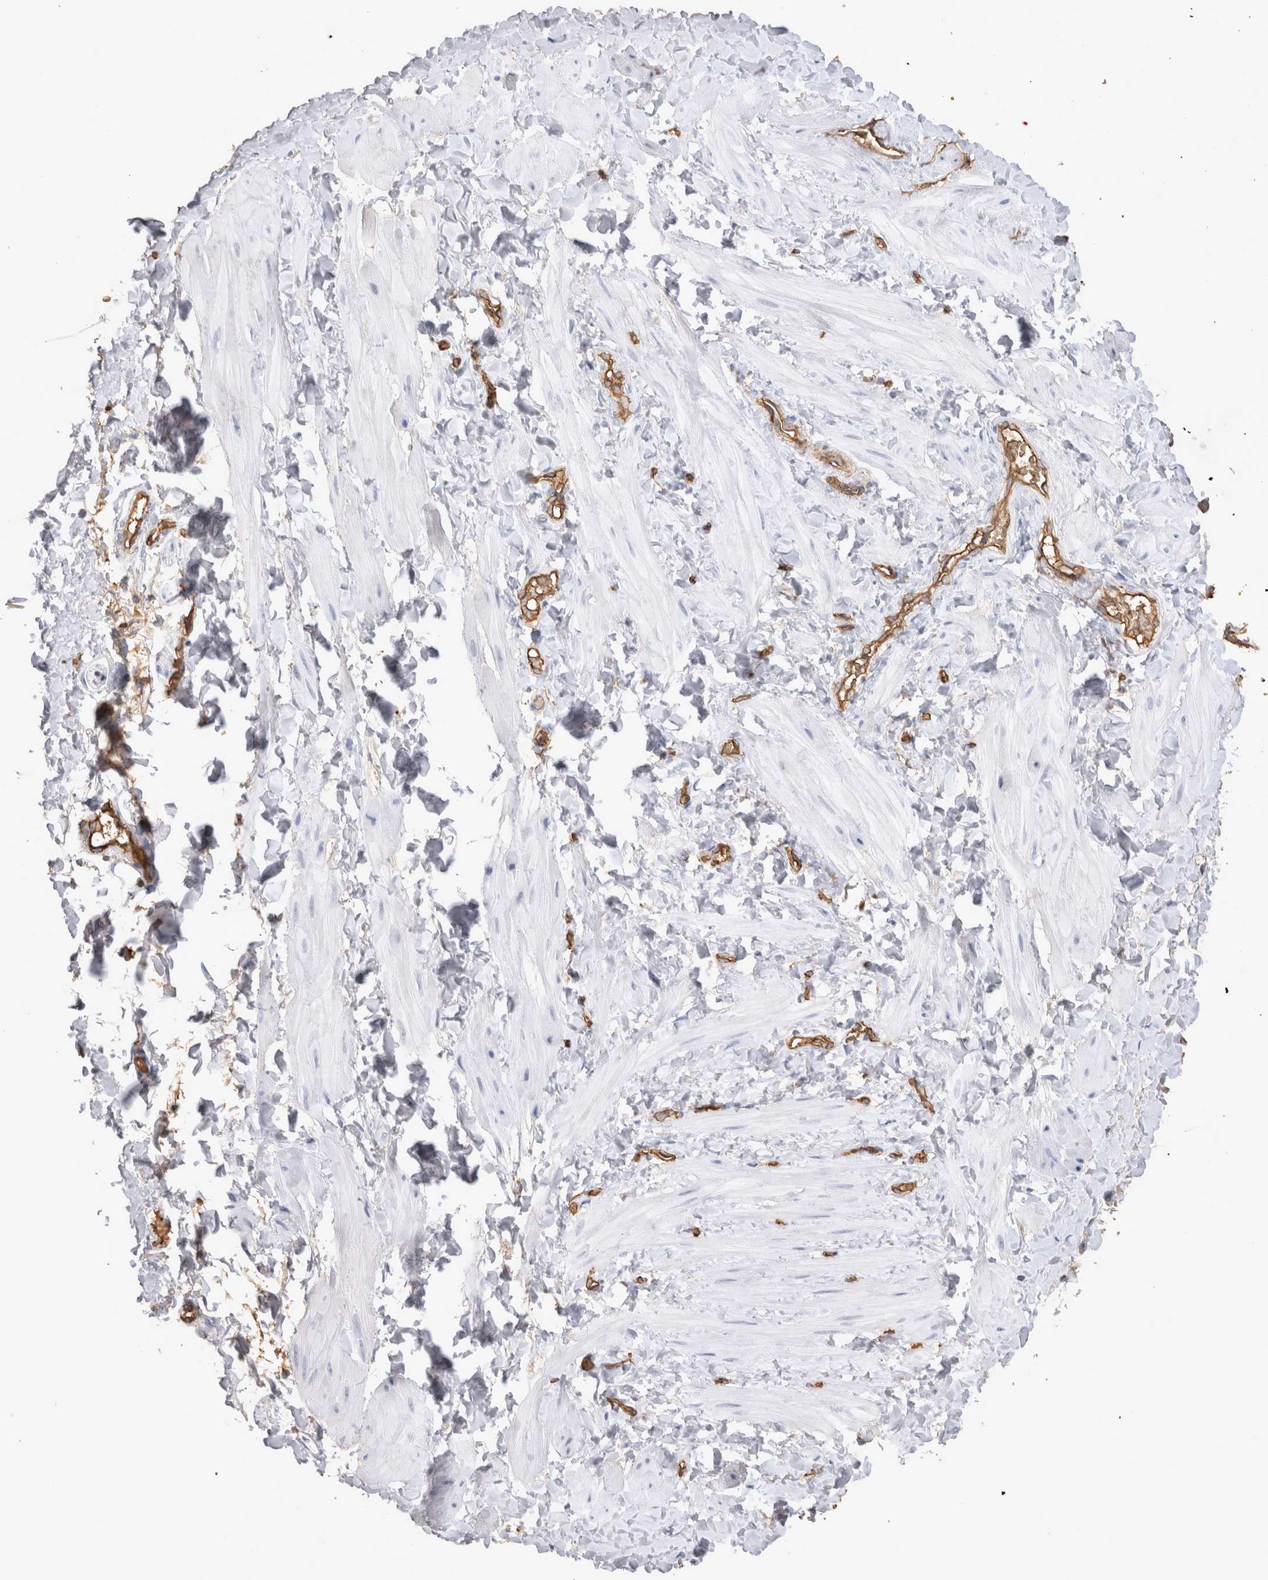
{"staining": {"intensity": "negative", "quantity": "none", "location": "none"}, "tissue": "adipose tissue", "cell_type": "Adipocytes", "image_type": "normal", "snomed": [{"axis": "morphology", "description": "Normal tissue, NOS"}, {"axis": "topography", "description": "Adipose tissue"}, {"axis": "topography", "description": "Vascular tissue"}, {"axis": "topography", "description": "Peripheral nerve tissue"}], "caption": "There is no significant staining in adipocytes of adipose tissue. (Brightfield microscopy of DAB immunohistochemistry at high magnification).", "gene": "IL17RC", "patient": {"sex": "male", "age": 25}}